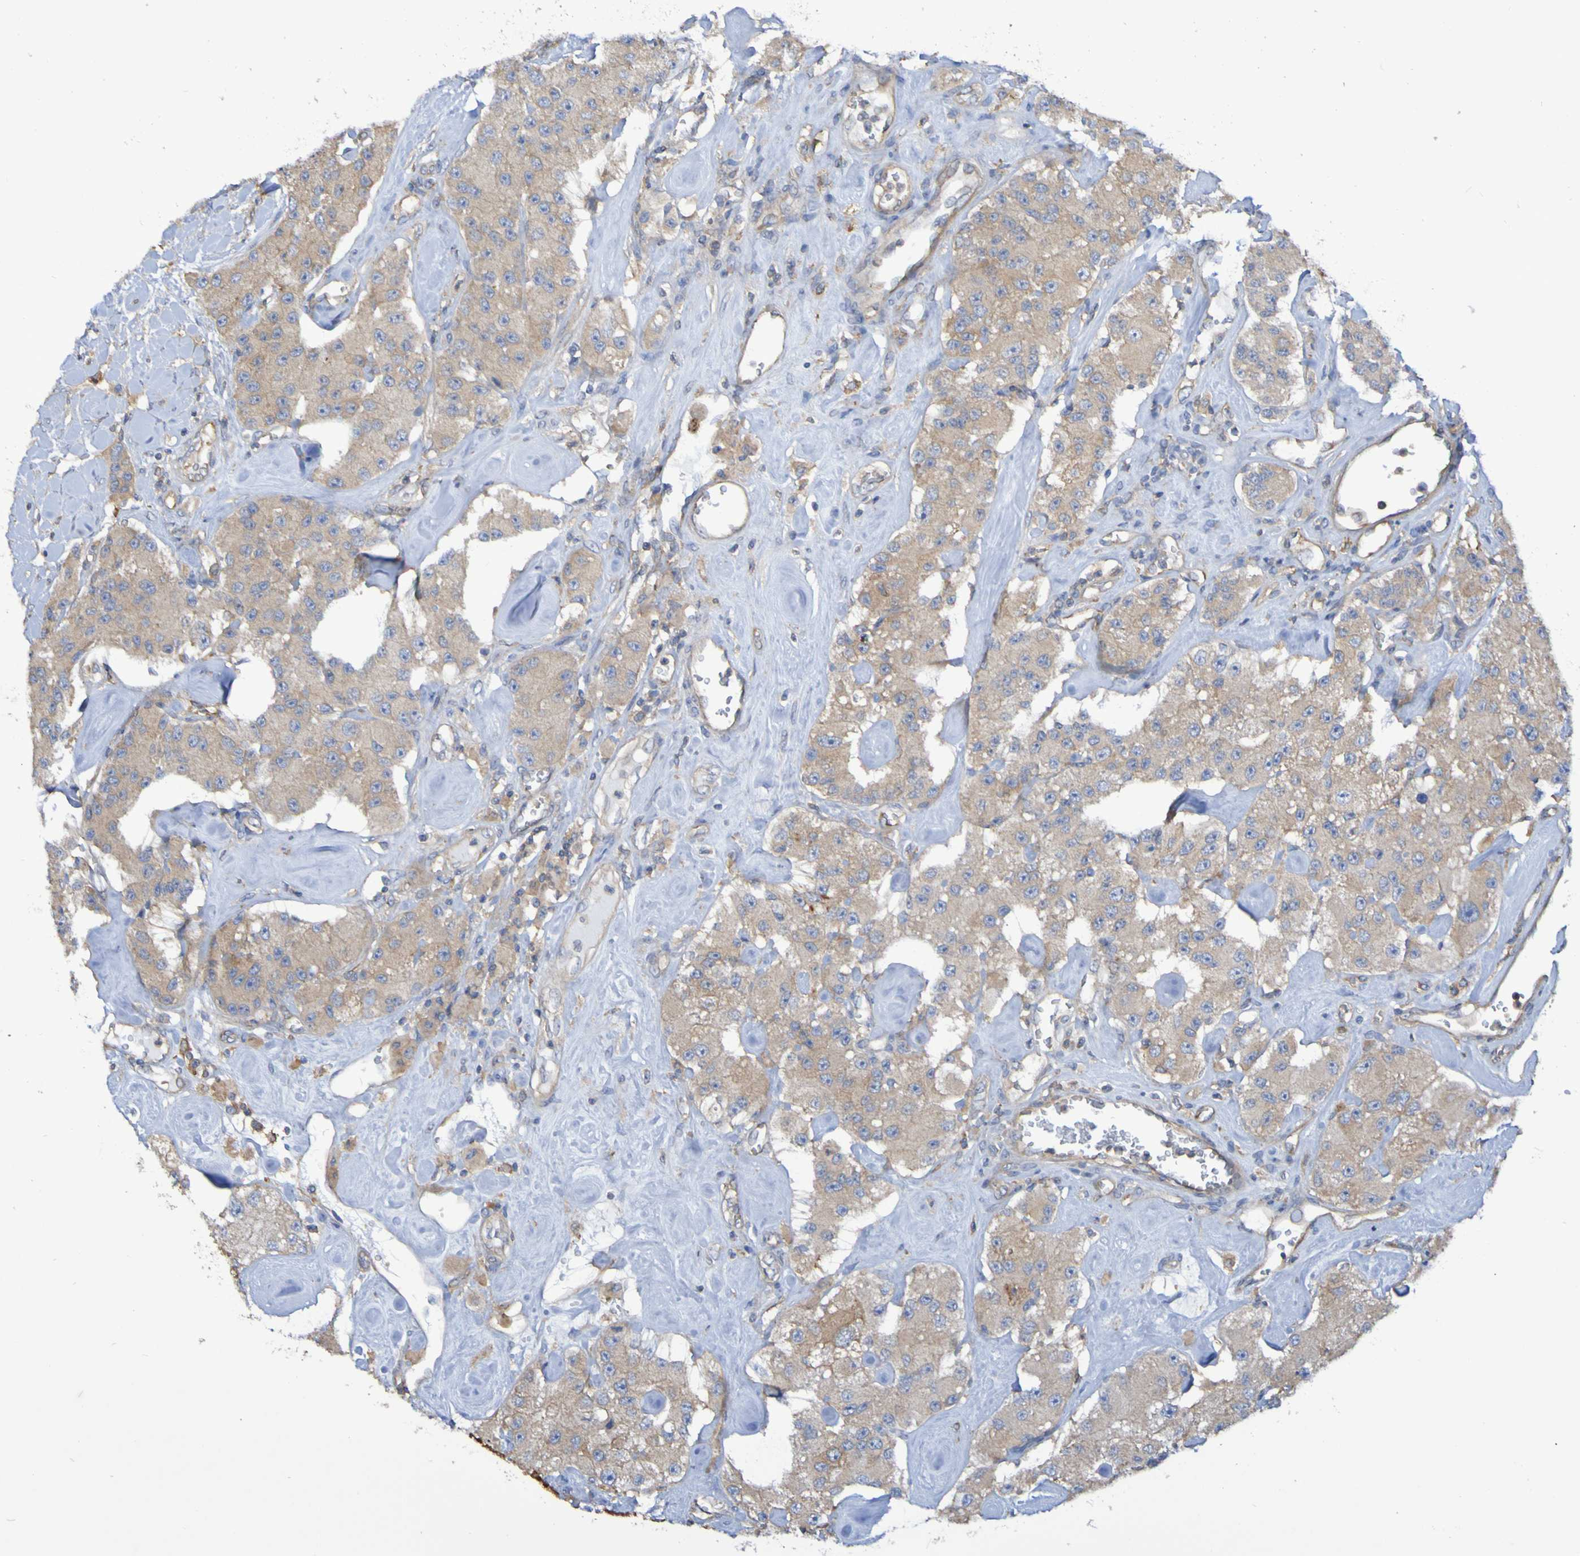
{"staining": {"intensity": "weak", "quantity": ">75%", "location": "cytoplasmic/membranous"}, "tissue": "carcinoid", "cell_type": "Tumor cells", "image_type": "cancer", "snomed": [{"axis": "morphology", "description": "Carcinoid, malignant, NOS"}, {"axis": "topography", "description": "Pancreas"}], "caption": "Carcinoid (malignant) stained with a protein marker displays weak staining in tumor cells.", "gene": "SYNJ1", "patient": {"sex": "male", "age": 41}}